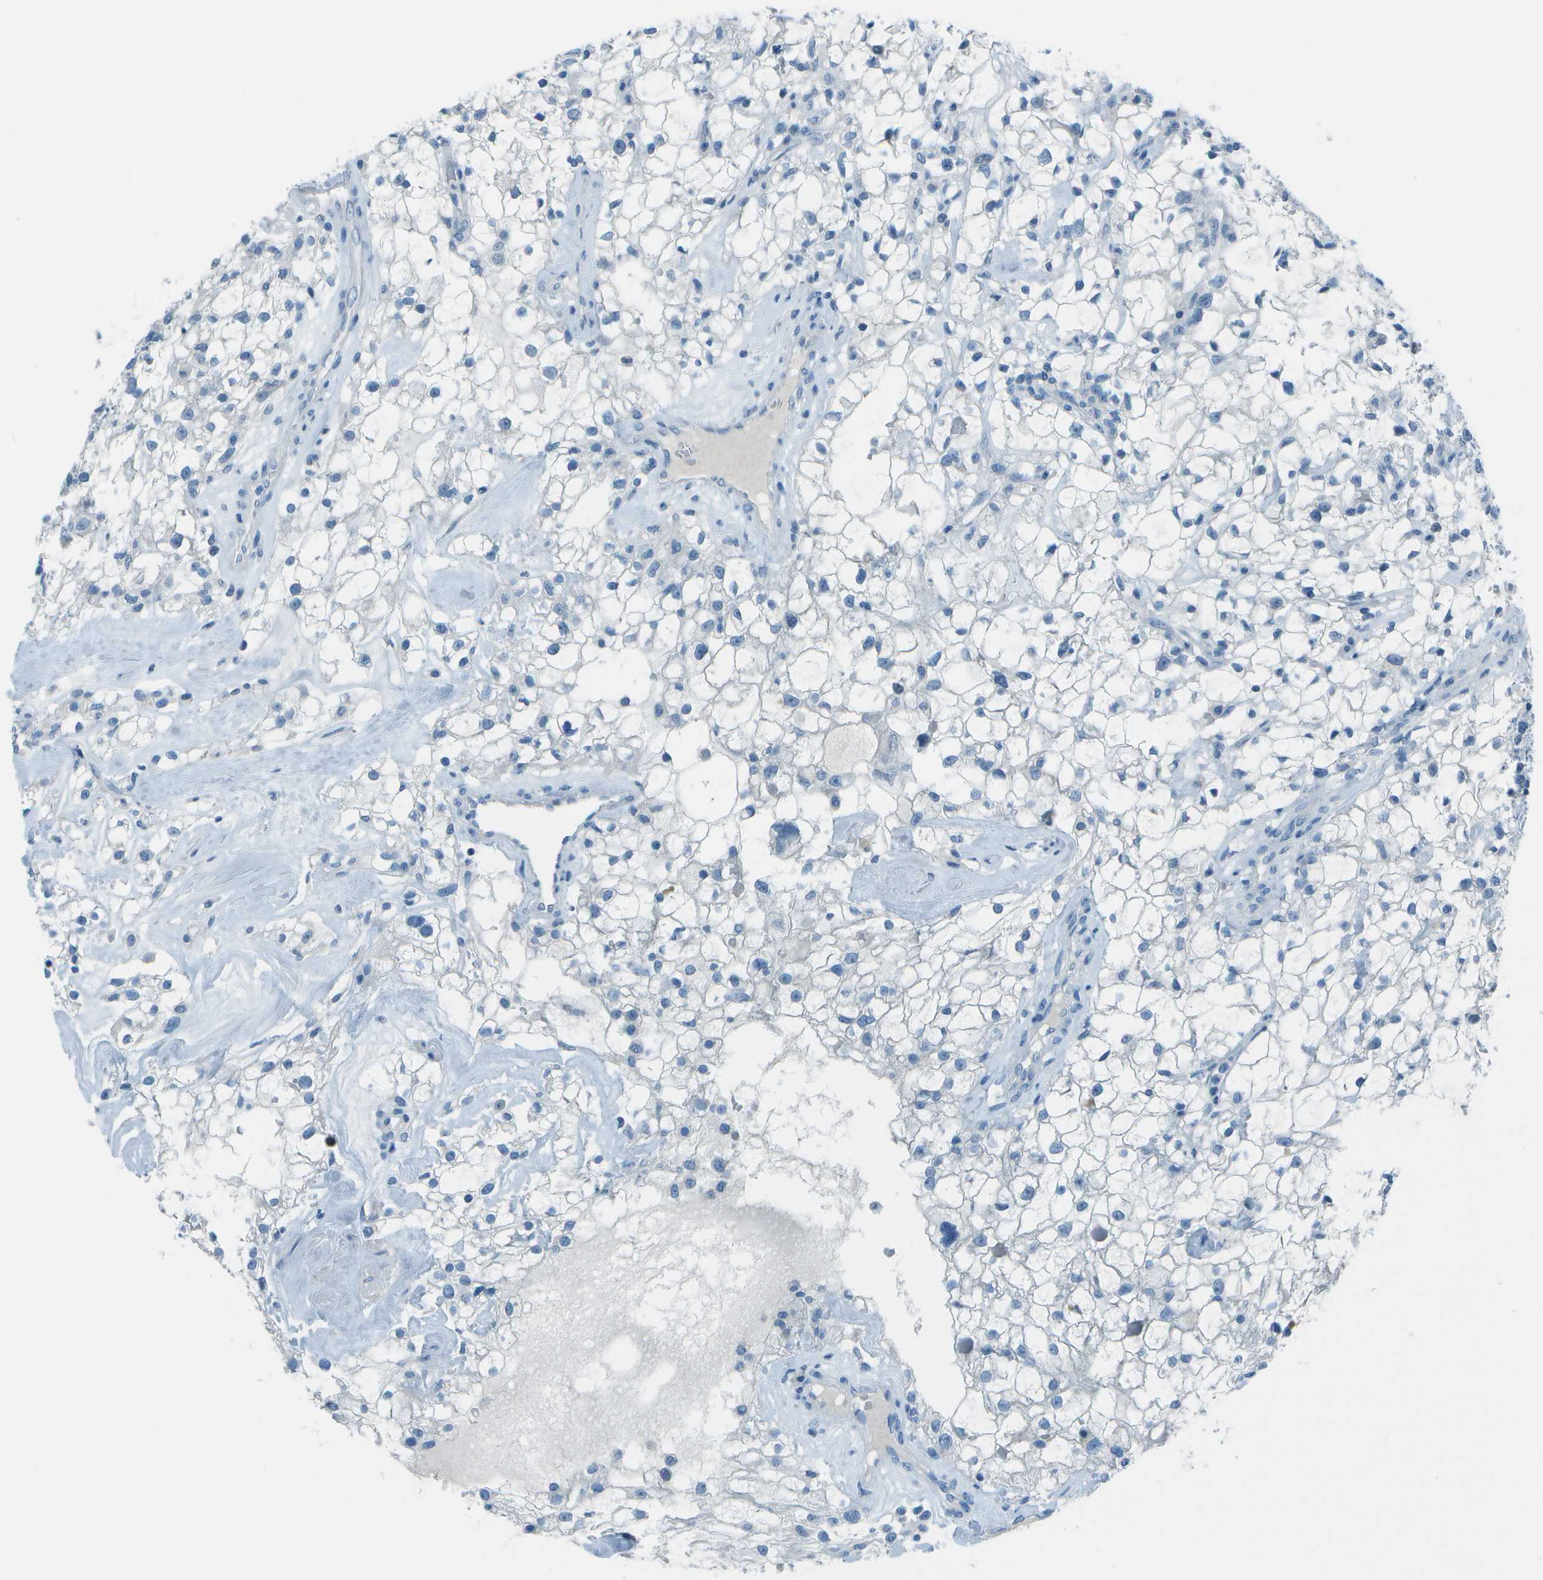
{"staining": {"intensity": "negative", "quantity": "none", "location": "none"}, "tissue": "renal cancer", "cell_type": "Tumor cells", "image_type": "cancer", "snomed": [{"axis": "morphology", "description": "Adenocarcinoma, NOS"}, {"axis": "topography", "description": "Kidney"}], "caption": "This is a histopathology image of IHC staining of renal adenocarcinoma, which shows no staining in tumor cells. (IHC, brightfield microscopy, high magnification).", "gene": "FGF1", "patient": {"sex": "female", "age": 60}}